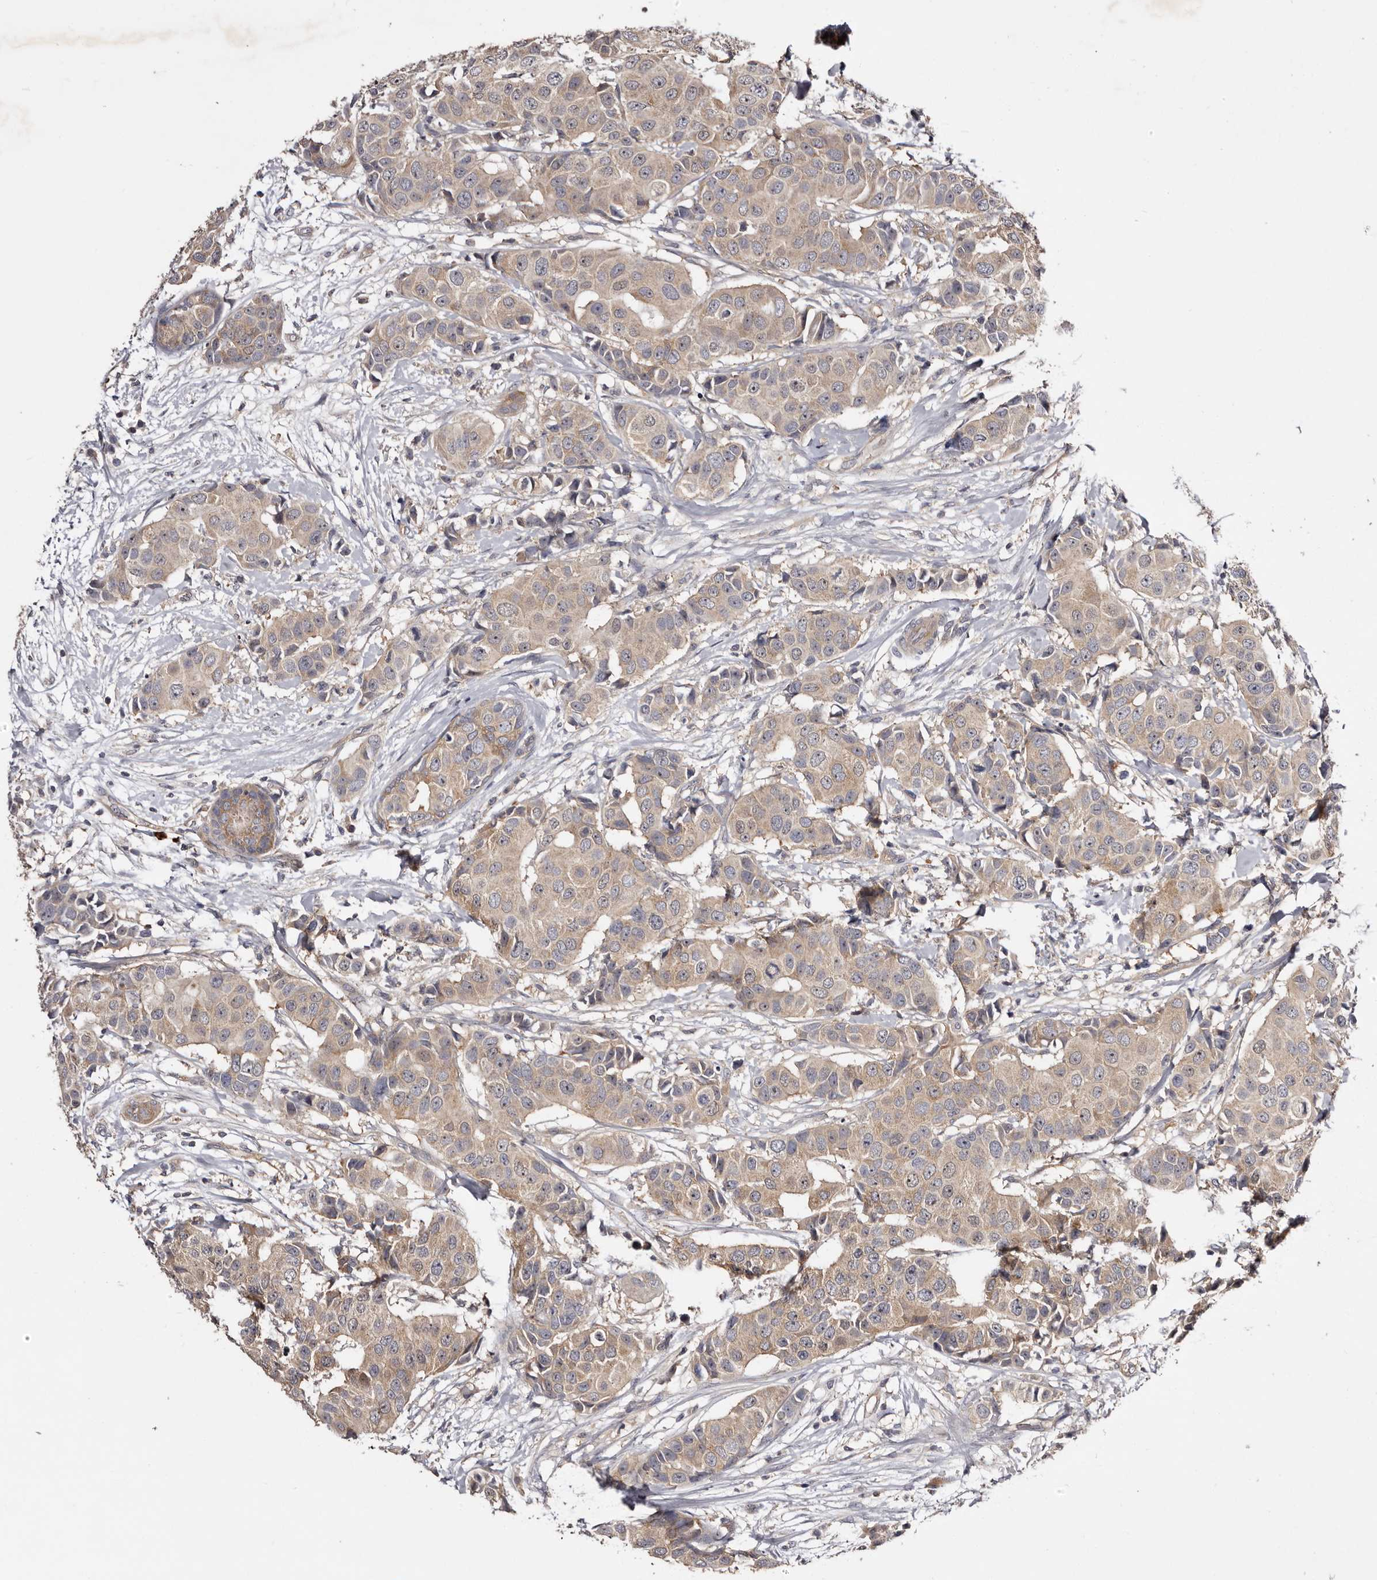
{"staining": {"intensity": "weak", "quantity": ">75%", "location": "cytoplasmic/membranous"}, "tissue": "breast cancer", "cell_type": "Tumor cells", "image_type": "cancer", "snomed": [{"axis": "morphology", "description": "Normal tissue, NOS"}, {"axis": "morphology", "description": "Duct carcinoma"}, {"axis": "topography", "description": "Breast"}], "caption": "Breast cancer (invasive ductal carcinoma) was stained to show a protein in brown. There is low levels of weak cytoplasmic/membranous expression in approximately >75% of tumor cells. (Brightfield microscopy of DAB IHC at high magnification).", "gene": "LTV1", "patient": {"sex": "female", "age": 39}}